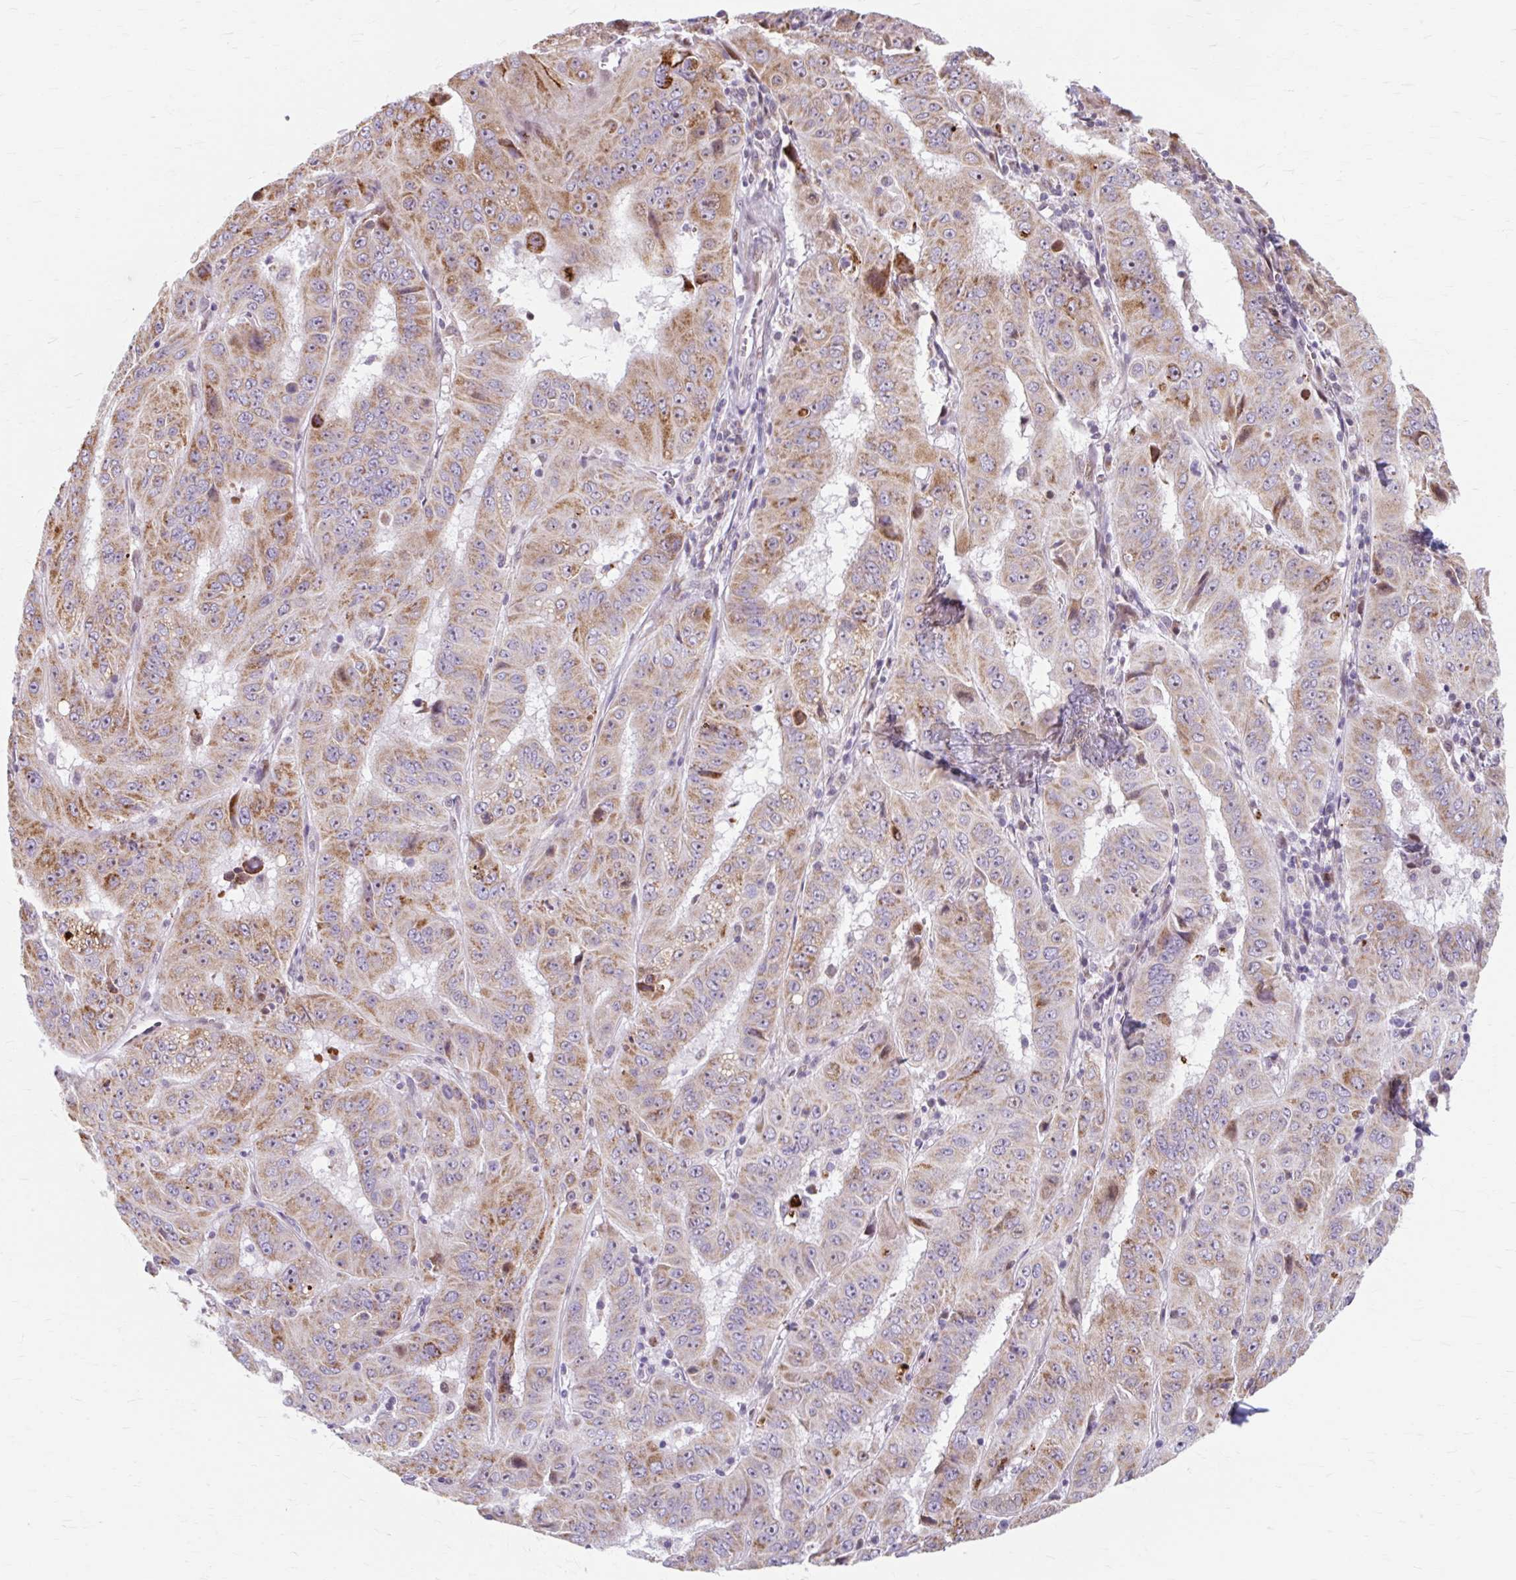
{"staining": {"intensity": "moderate", "quantity": ">75%", "location": "cytoplasmic/membranous"}, "tissue": "pancreatic cancer", "cell_type": "Tumor cells", "image_type": "cancer", "snomed": [{"axis": "morphology", "description": "Adenocarcinoma, NOS"}, {"axis": "topography", "description": "Pancreas"}], "caption": "The image shows immunohistochemical staining of pancreatic cancer (adenocarcinoma). There is moderate cytoplasmic/membranous staining is seen in approximately >75% of tumor cells.", "gene": "BEAN1", "patient": {"sex": "male", "age": 63}}